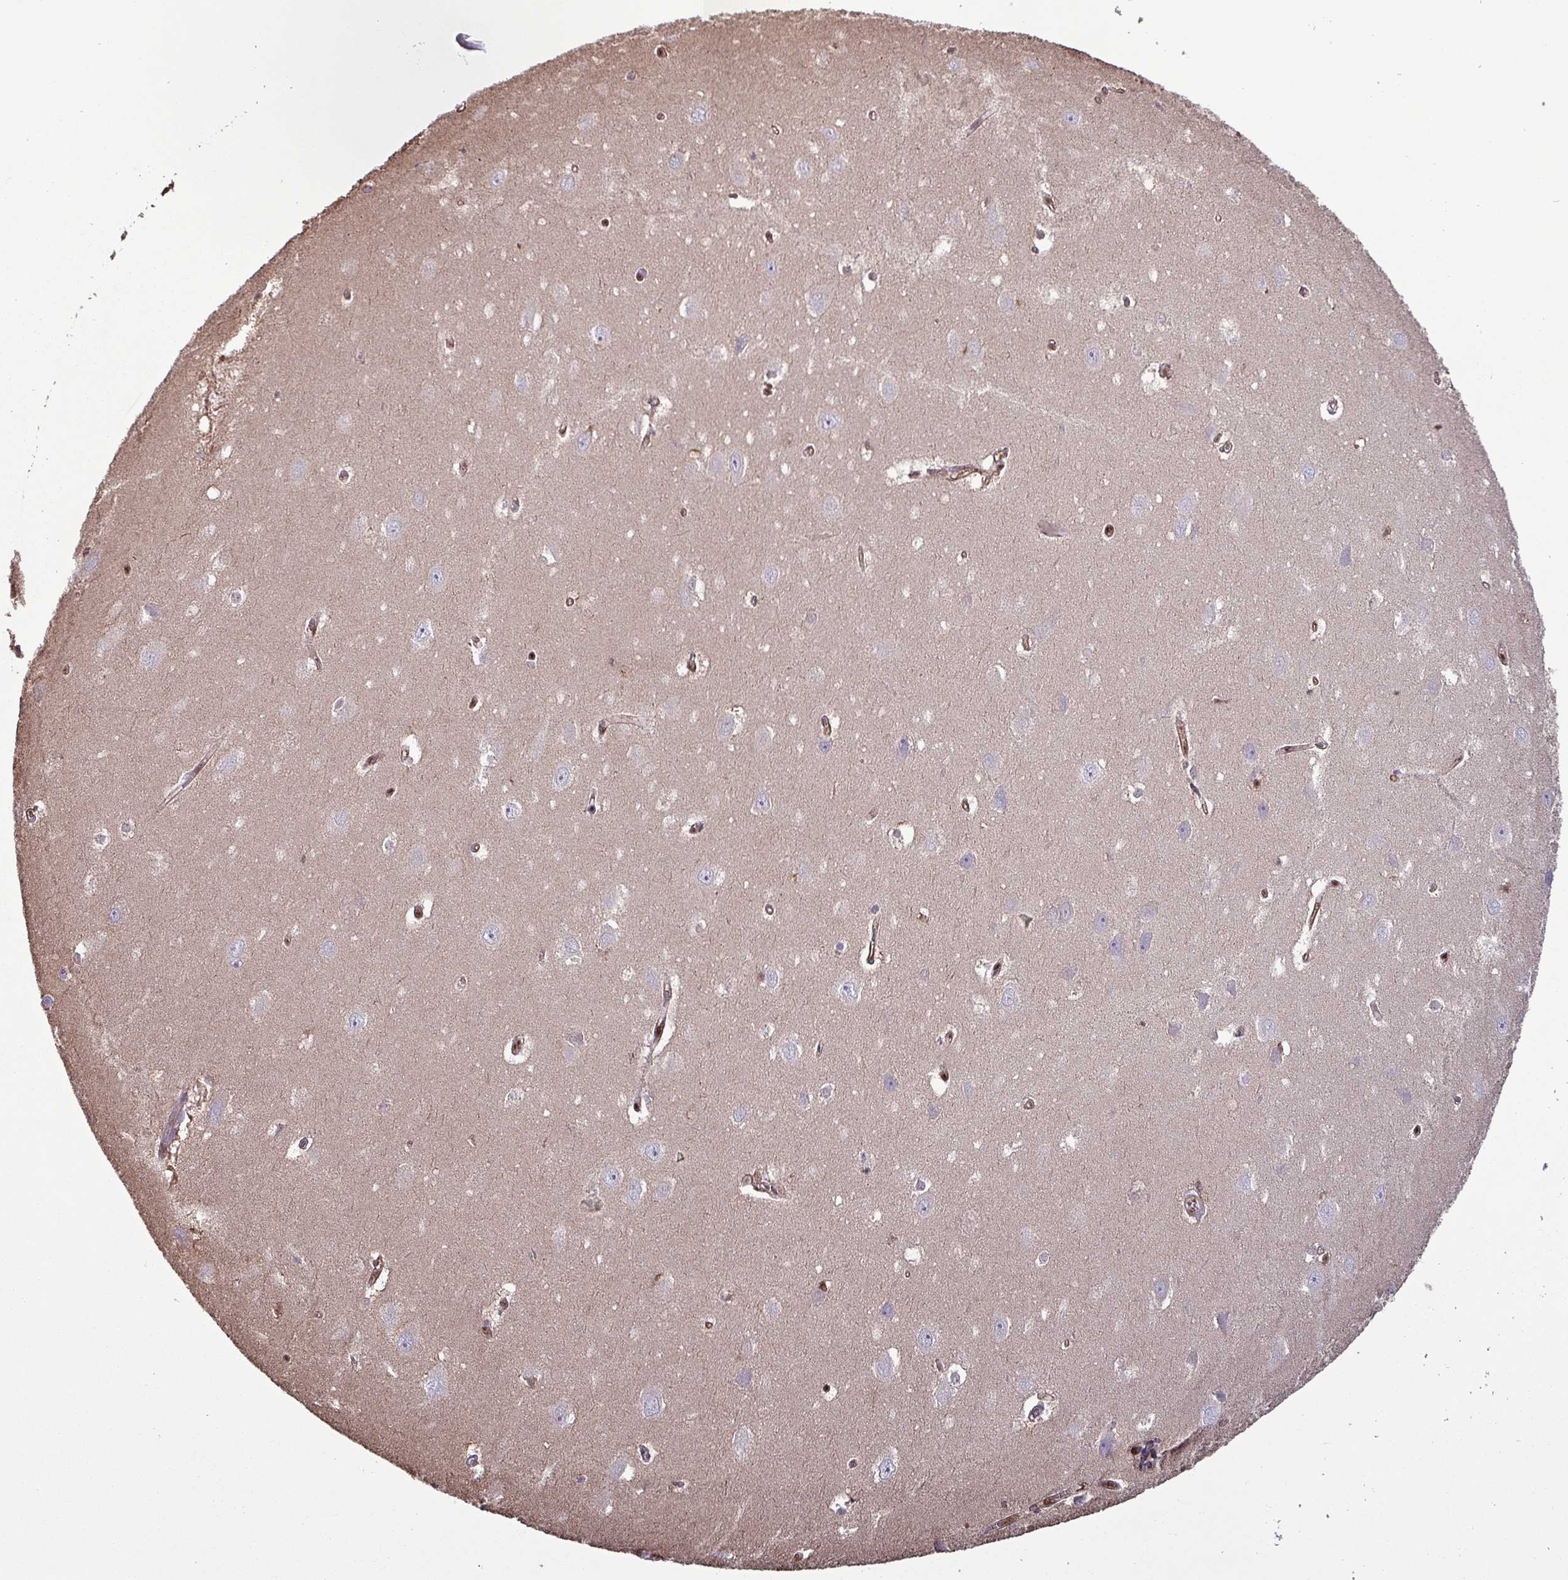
{"staining": {"intensity": "negative", "quantity": "none", "location": "none"}, "tissue": "hippocampus", "cell_type": "Glial cells", "image_type": "normal", "snomed": [{"axis": "morphology", "description": "Normal tissue, NOS"}, {"axis": "topography", "description": "Hippocampus"}], "caption": "An immunohistochemistry image of unremarkable hippocampus is shown. There is no staining in glial cells of hippocampus. (IHC, brightfield microscopy, high magnification).", "gene": "PSMB8", "patient": {"sex": "female", "age": 64}}